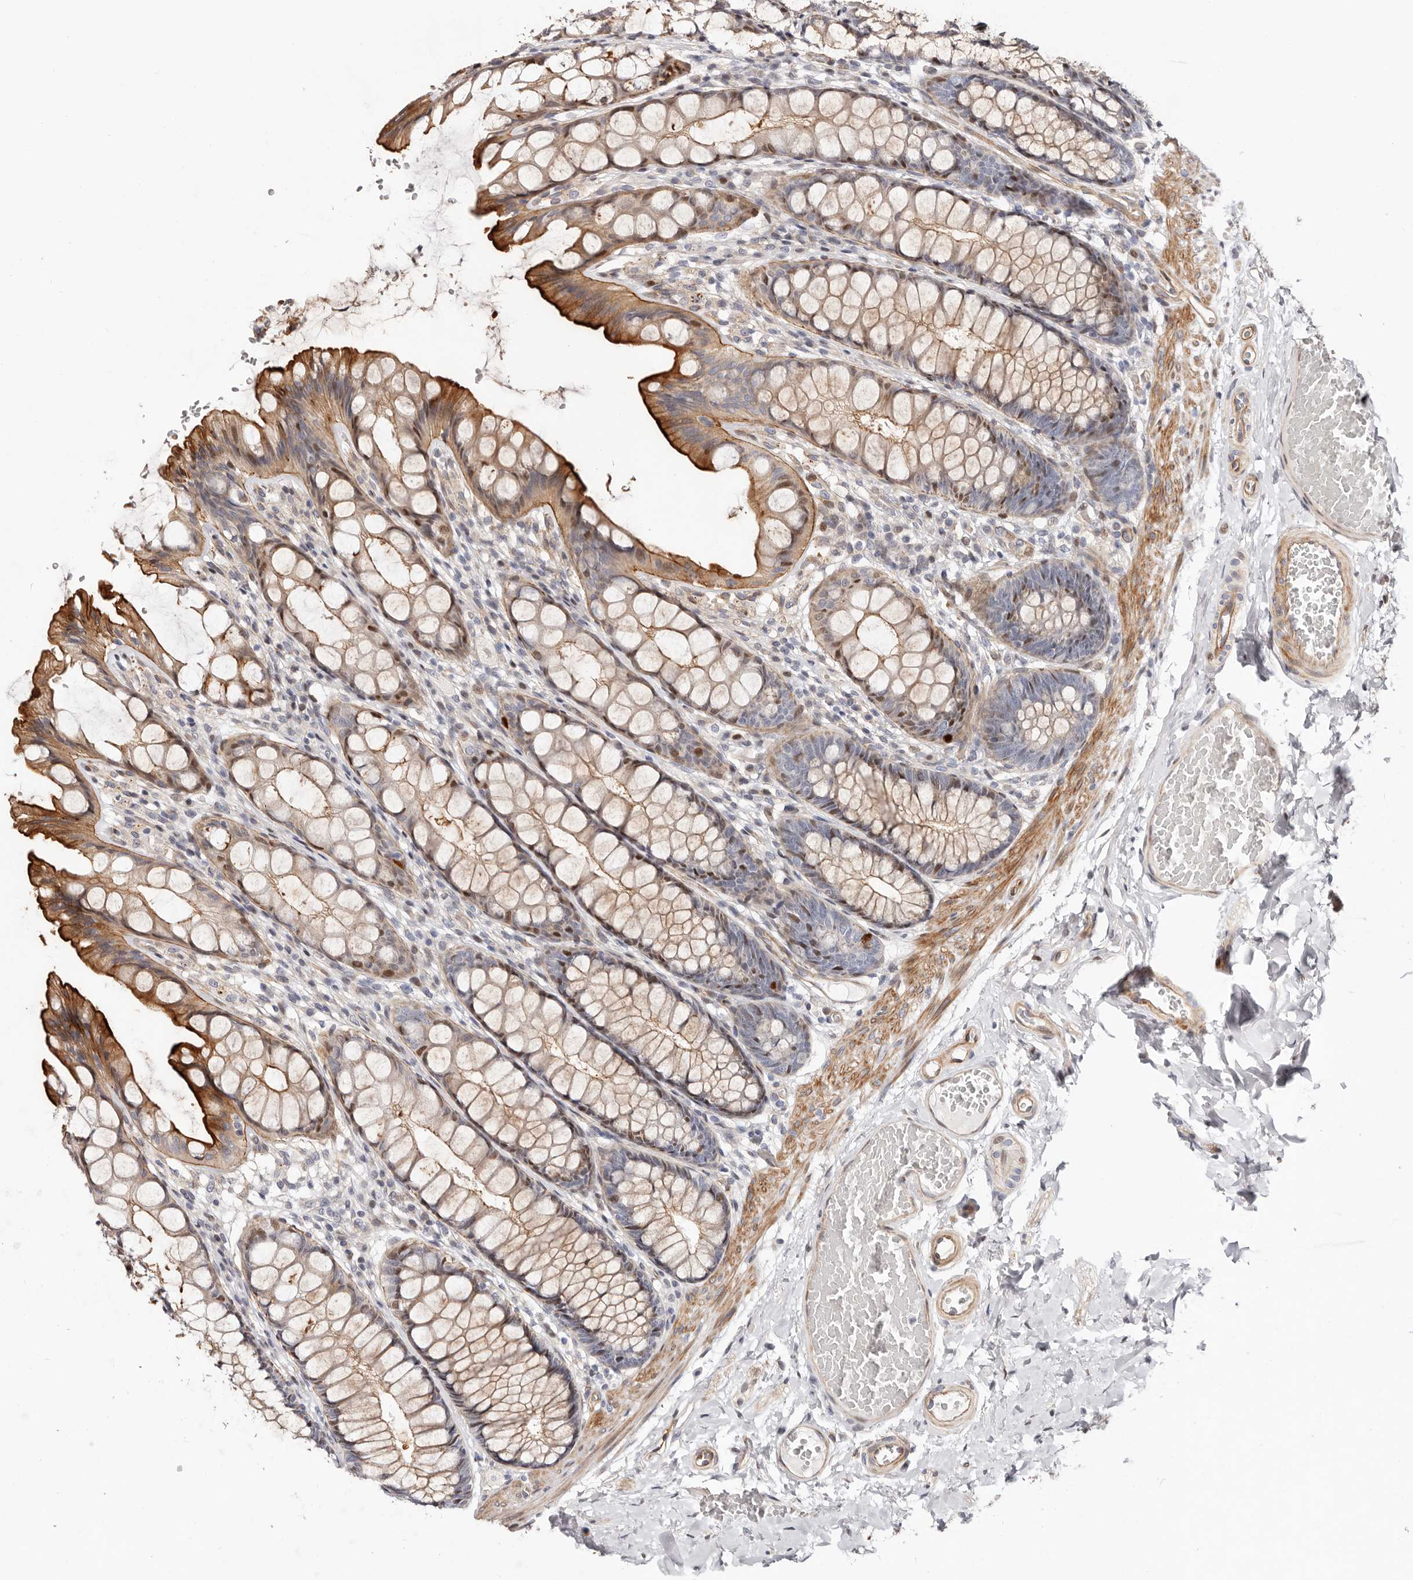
{"staining": {"intensity": "weak", "quantity": ">75%", "location": "cytoplasmic/membranous"}, "tissue": "colon", "cell_type": "Endothelial cells", "image_type": "normal", "snomed": [{"axis": "morphology", "description": "Normal tissue, NOS"}, {"axis": "topography", "description": "Colon"}], "caption": "Endothelial cells demonstrate low levels of weak cytoplasmic/membranous positivity in about >75% of cells in benign colon.", "gene": "EPHX3", "patient": {"sex": "male", "age": 47}}